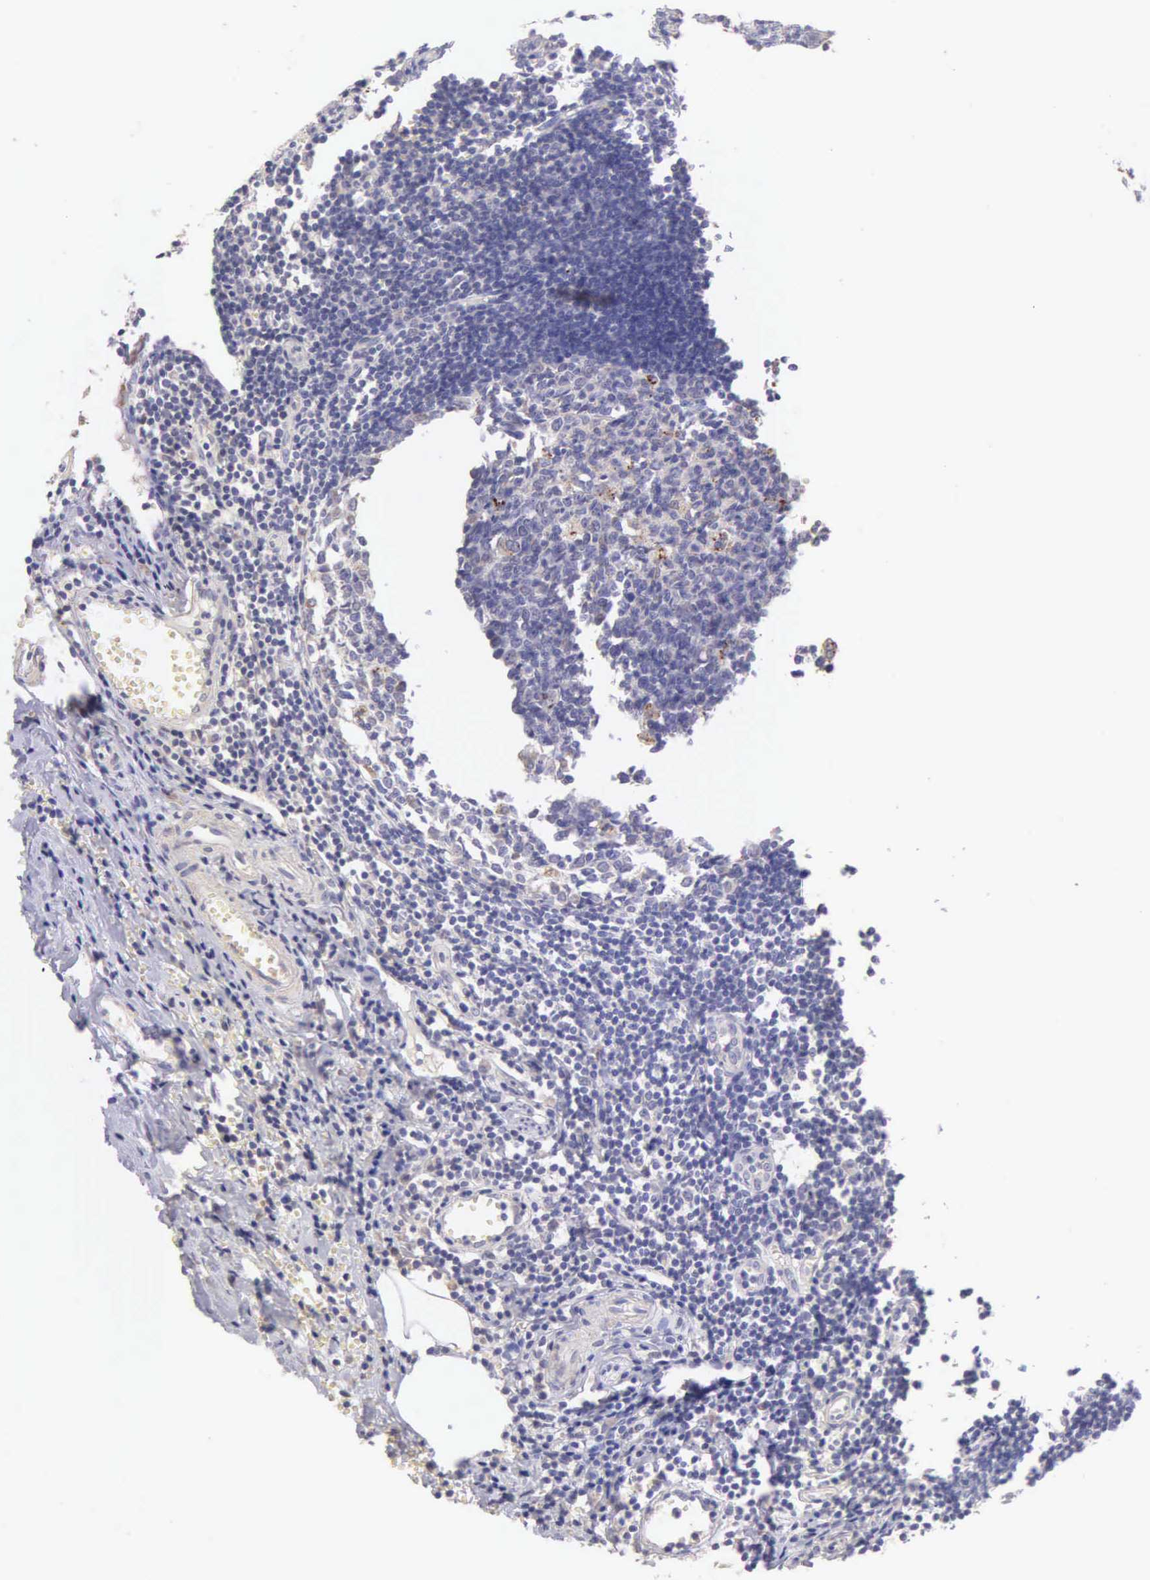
{"staining": {"intensity": "weak", "quantity": "<25%", "location": "cytoplasmic/membranous"}, "tissue": "appendix", "cell_type": "Glandular cells", "image_type": "normal", "snomed": [{"axis": "morphology", "description": "Normal tissue, NOS"}, {"axis": "topography", "description": "Appendix"}], "caption": "Glandular cells show no significant protein expression in unremarkable appendix. (Brightfield microscopy of DAB (3,3'-diaminobenzidine) immunohistochemistry at high magnification).", "gene": "ESR1", "patient": {"sex": "female", "age": 19}}